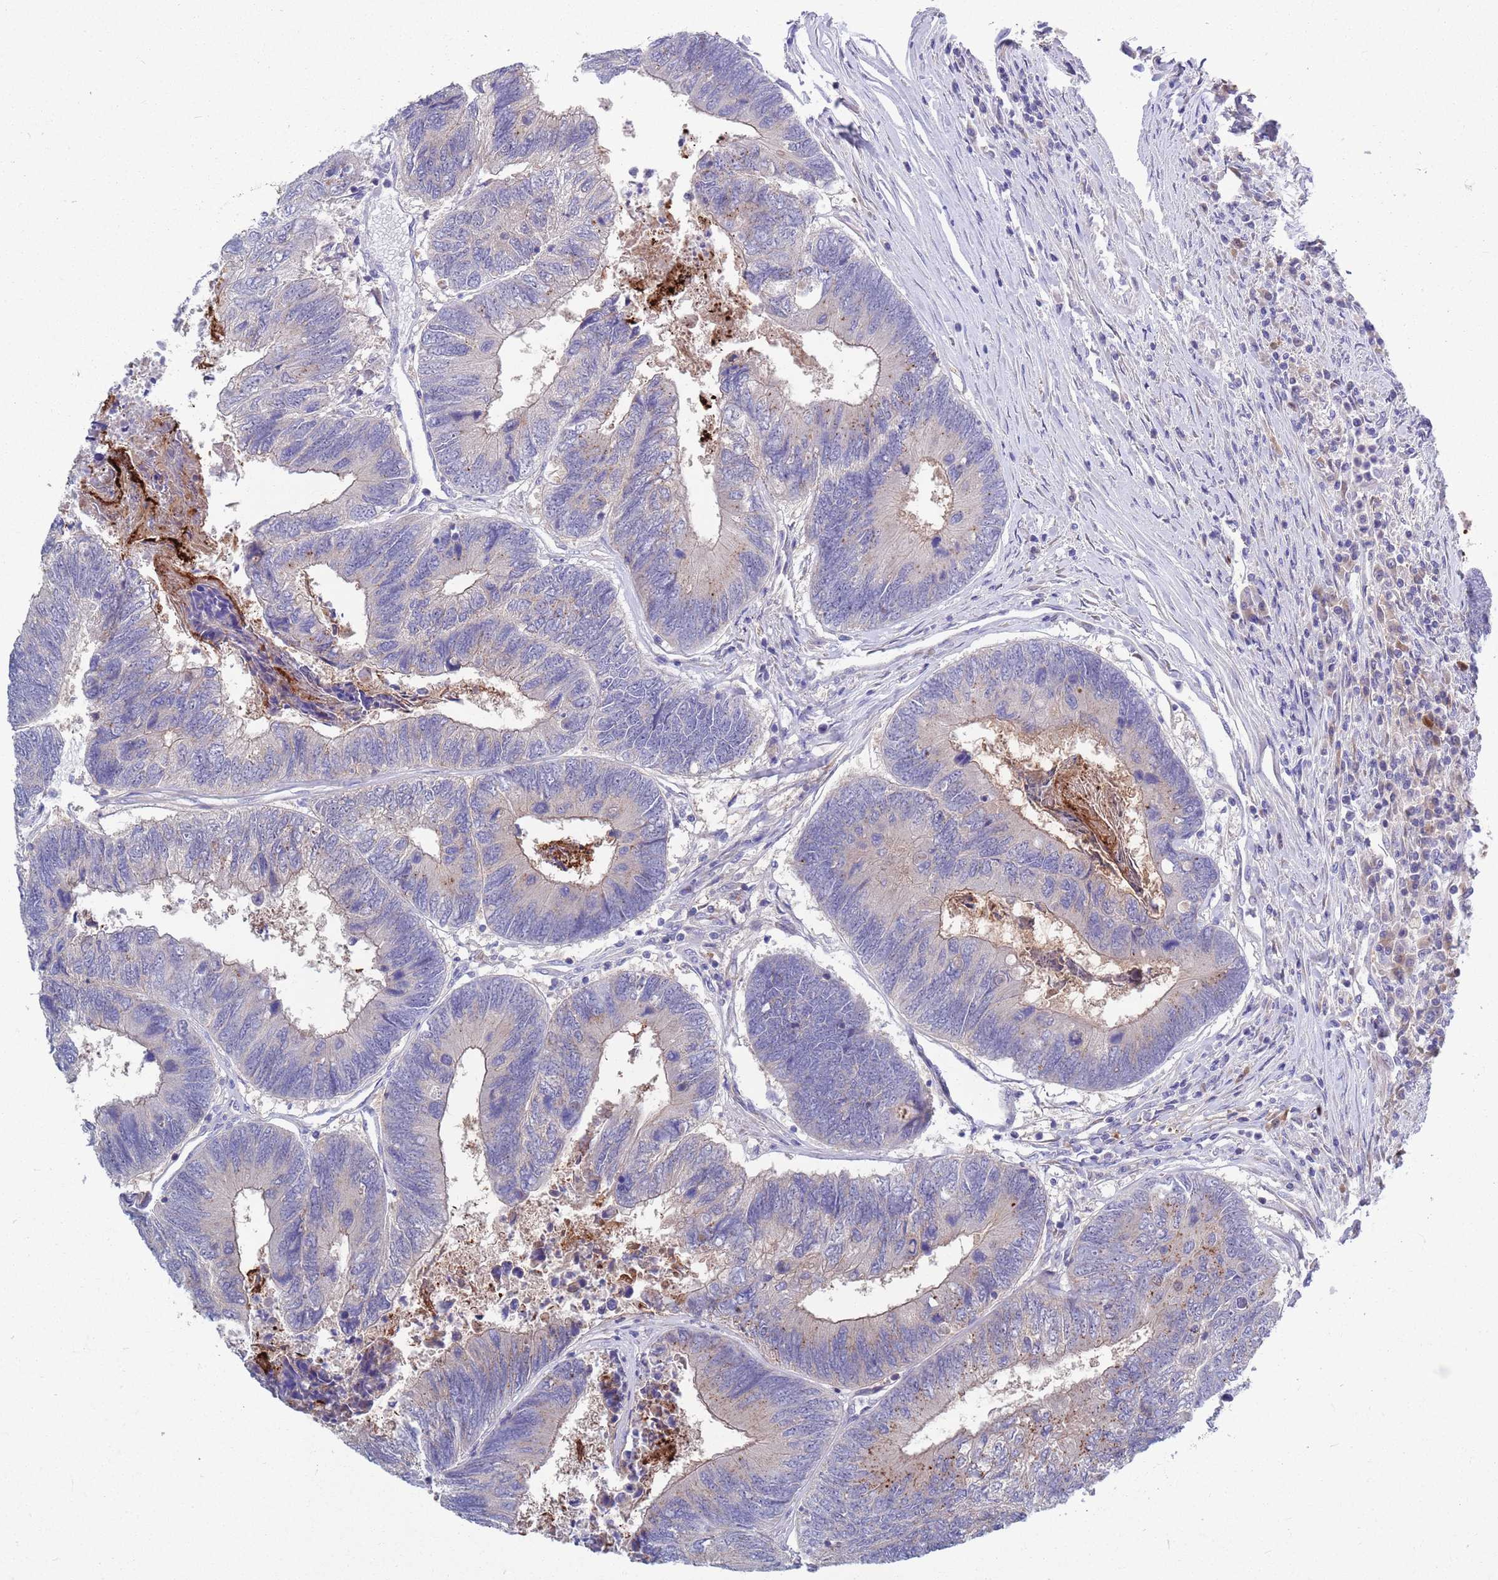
{"staining": {"intensity": "weak", "quantity": "<25%", "location": "cytoplasmic/membranous"}, "tissue": "colorectal cancer", "cell_type": "Tumor cells", "image_type": "cancer", "snomed": [{"axis": "morphology", "description": "Adenocarcinoma, NOS"}, {"axis": "topography", "description": "Colon"}], "caption": "This is an immunohistochemistry (IHC) photomicrograph of human colorectal adenocarcinoma. There is no positivity in tumor cells.", "gene": "KLHL29", "patient": {"sex": "female", "age": 67}}